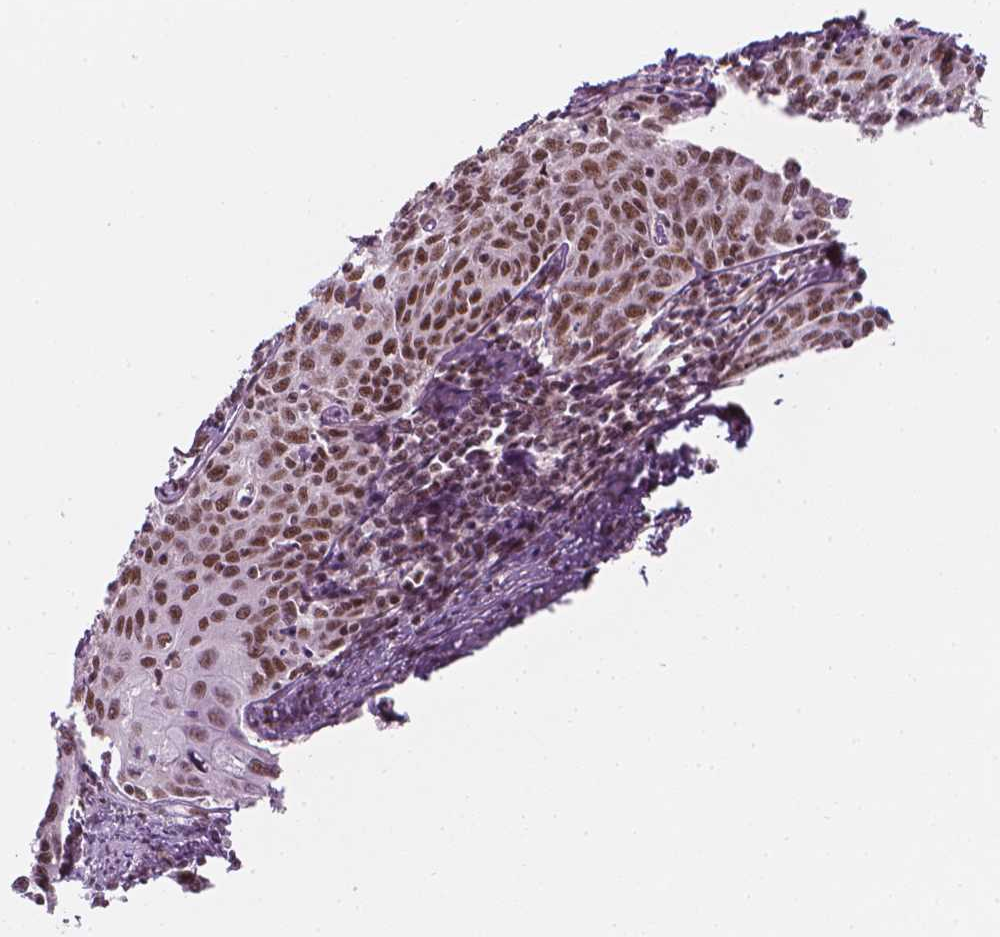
{"staining": {"intensity": "moderate", "quantity": ">75%", "location": "nuclear"}, "tissue": "cervical cancer", "cell_type": "Tumor cells", "image_type": "cancer", "snomed": [{"axis": "morphology", "description": "Squamous cell carcinoma, NOS"}, {"axis": "topography", "description": "Cervix"}], "caption": "Immunohistochemical staining of human cervical squamous cell carcinoma shows medium levels of moderate nuclear protein positivity in about >75% of tumor cells. The staining is performed using DAB brown chromogen to label protein expression. The nuclei are counter-stained blue using hematoxylin.", "gene": "ELF2", "patient": {"sex": "female", "age": 62}}